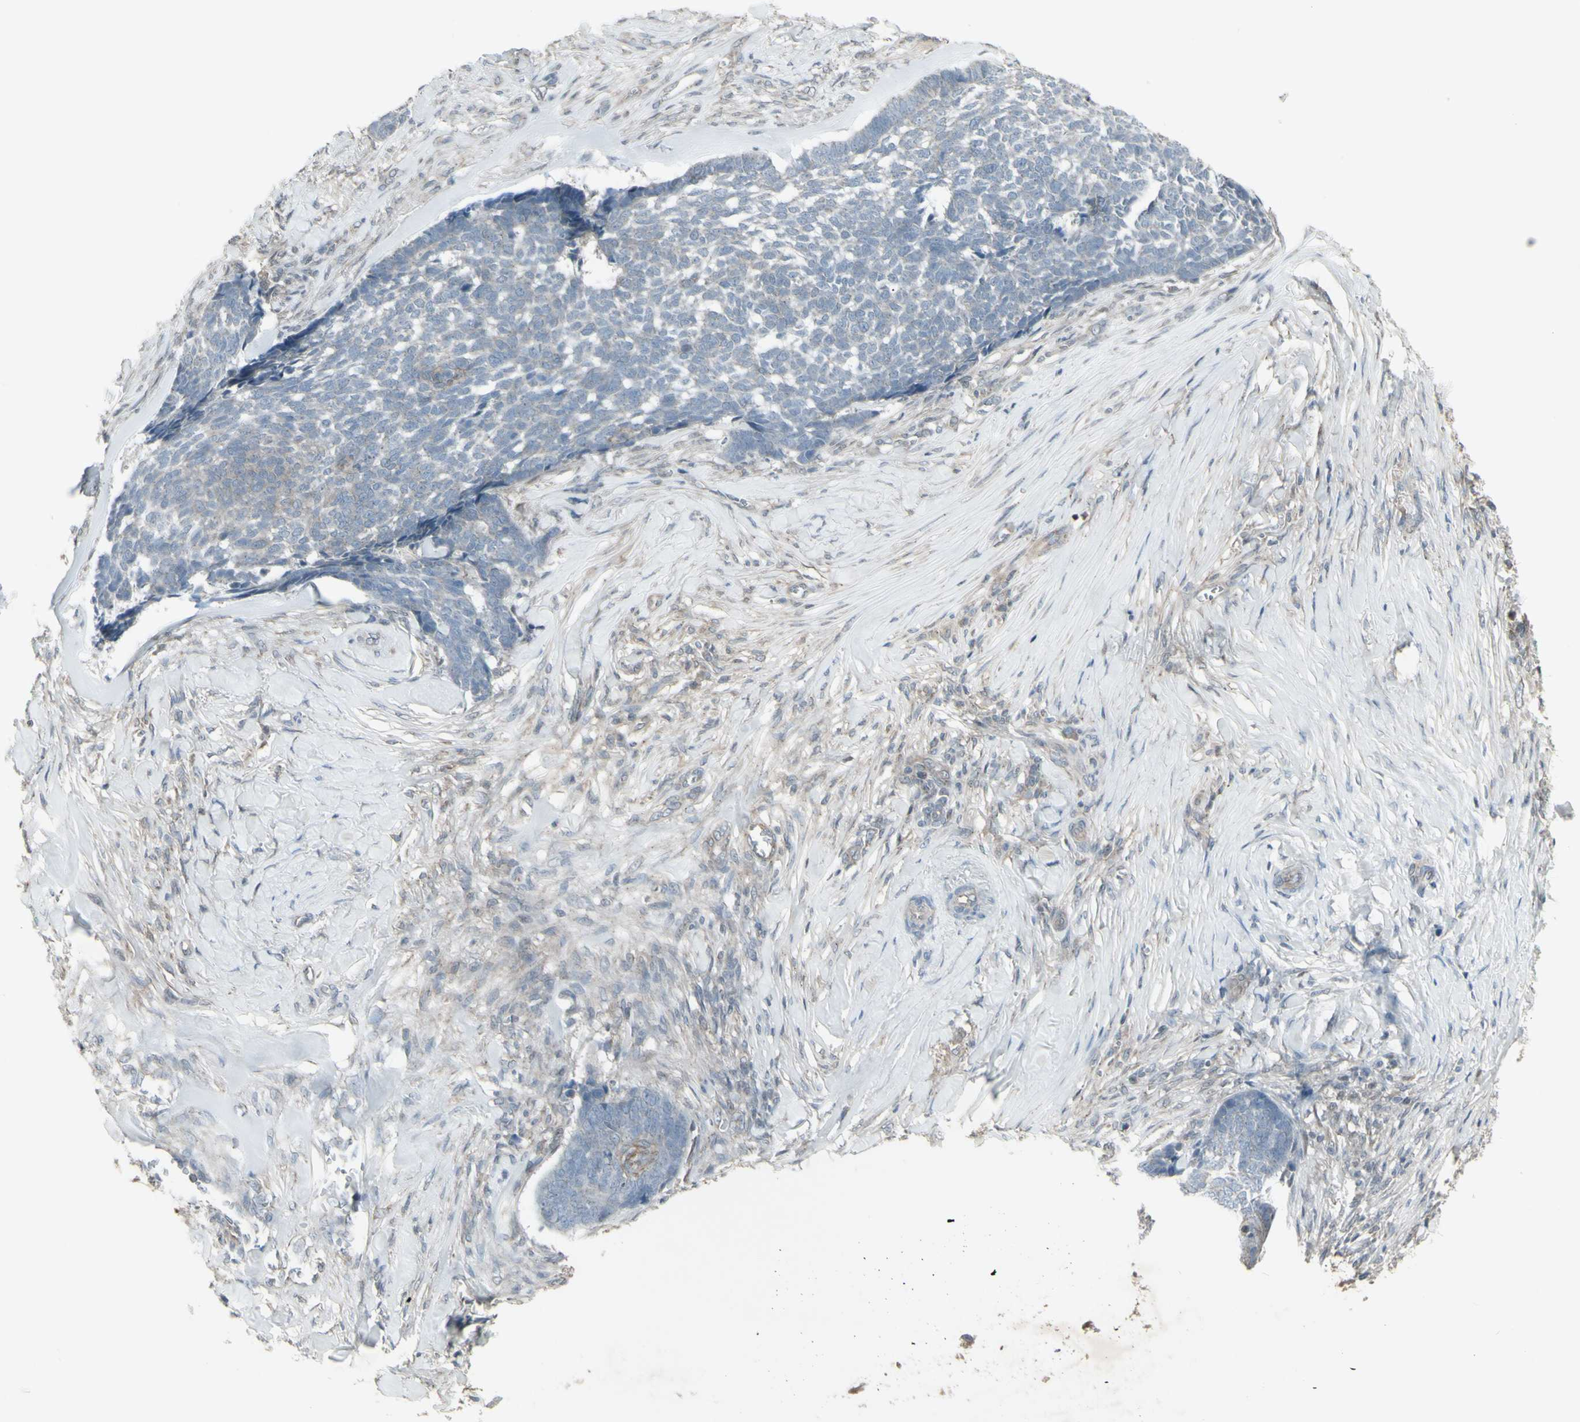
{"staining": {"intensity": "negative", "quantity": "none", "location": "none"}, "tissue": "skin cancer", "cell_type": "Tumor cells", "image_type": "cancer", "snomed": [{"axis": "morphology", "description": "Basal cell carcinoma"}, {"axis": "topography", "description": "Skin"}], "caption": "DAB (3,3'-diaminobenzidine) immunohistochemical staining of skin basal cell carcinoma displays no significant staining in tumor cells. (Stains: DAB (3,3'-diaminobenzidine) immunohistochemistry with hematoxylin counter stain, Microscopy: brightfield microscopy at high magnification).", "gene": "FXYD3", "patient": {"sex": "male", "age": 84}}